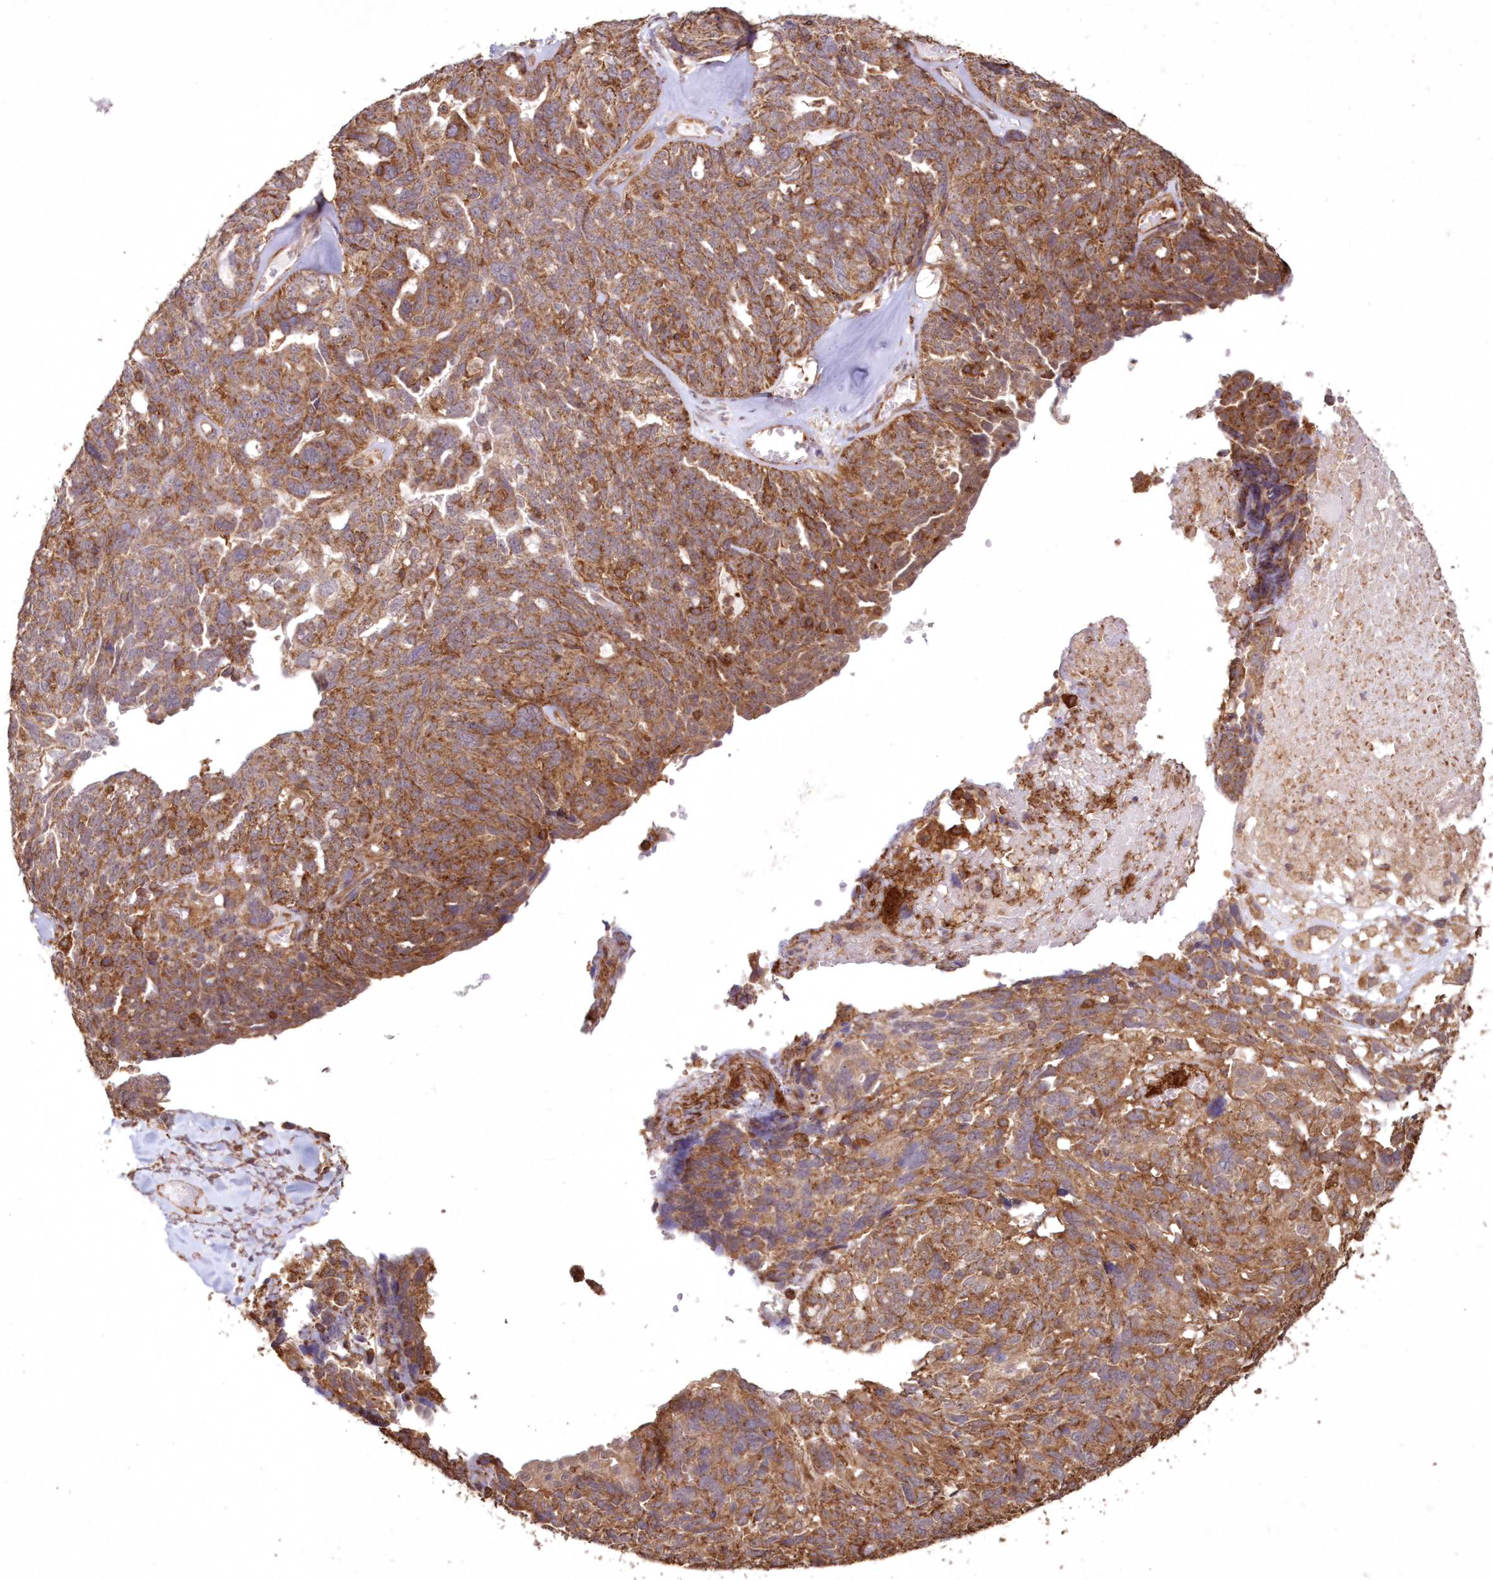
{"staining": {"intensity": "moderate", "quantity": ">75%", "location": "cytoplasmic/membranous"}, "tissue": "ovarian cancer", "cell_type": "Tumor cells", "image_type": "cancer", "snomed": [{"axis": "morphology", "description": "Cystadenocarcinoma, serous, NOS"}, {"axis": "topography", "description": "Ovary"}], "caption": "Immunohistochemistry image of neoplastic tissue: ovarian cancer (serous cystadenocarcinoma) stained using immunohistochemistry (IHC) exhibits medium levels of moderate protein expression localized specifically in the cytoplasmic/membranous of tumor cells, appearing as a cytoplasmic/membranous brown color.", "gene": "TMEM139", "patient": {"sex": "female", "age": 79}}